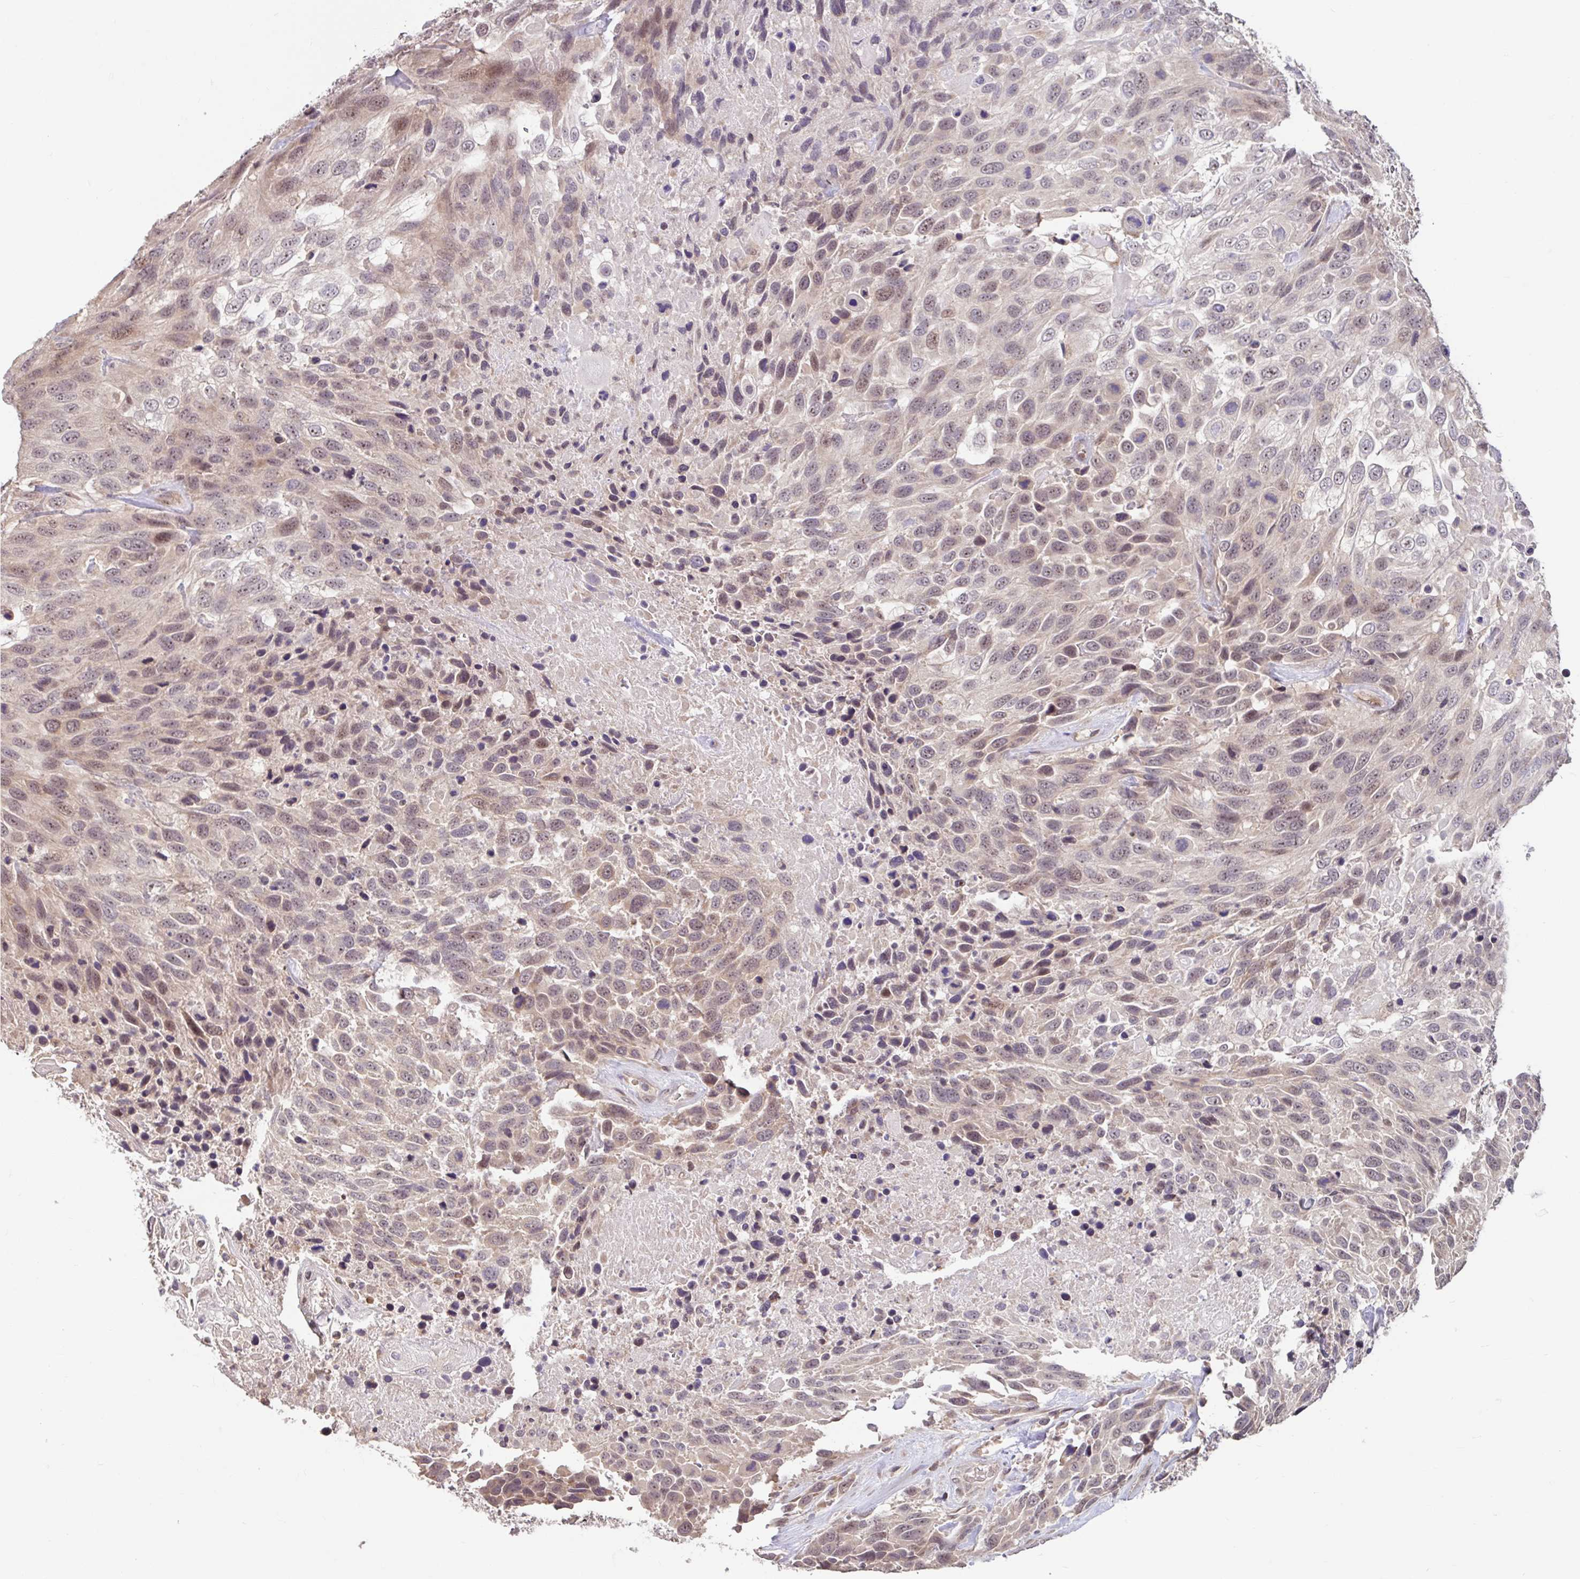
{"staining": {"intensity": "moderate", "quantity": "25%-75%", "location": "nuclear"}, "tissue": "urothelial cancer", "cell_type": "Tumor cells", "image_type": "cancer", "snomed": [{"axis": "morphology", "description": "Urothelial carcinoma, High grade"}, {"axis": "topography", "description": "Urinary bladder"}], "caption": "Immunohistochemistry (IHC) (DAB) staining of high-grade urothelial carcinoma demonstrates moderate nuclear protein positivity in approximately 25%-75% of tumor cells. (Brightfield microscopy of DAB IHC at high magnification).", "gene": "STYXL1", "patient": {"sex": "female", "age": 70}}